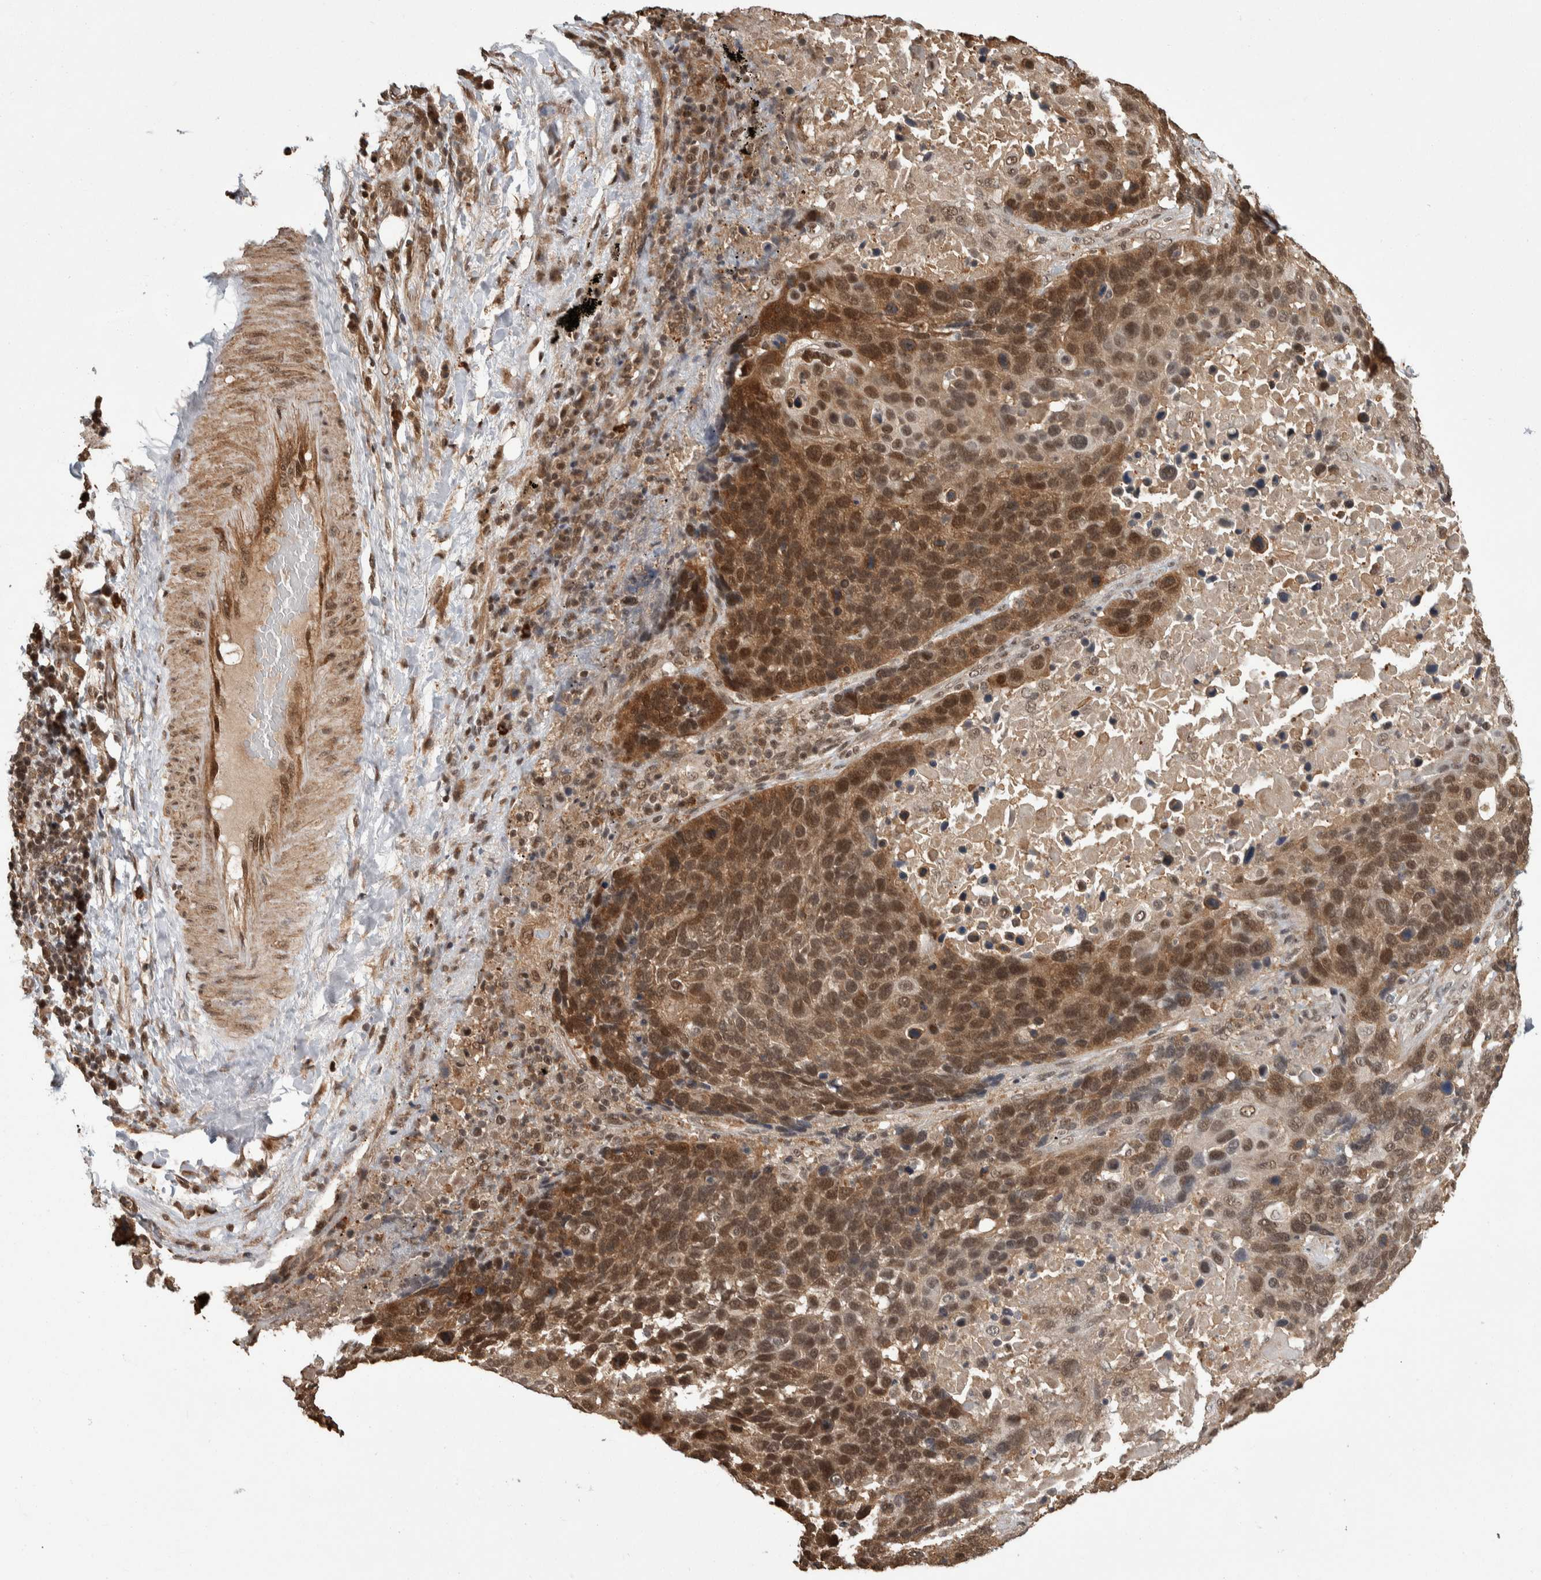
{"staining": {"intensity": "moderate", "quantity": ">75%", "location": "cytoplasmic/membranous,nuclear"}, "tissue": "lung cancer", "cell_type": "Tumor cells", "image_type": "cancer", "snomed": [{"axis": "morphology", "description": "Squamous cell carcinoma, NOS"}, {"axis": "topography", "description": "Lung"}], "caption": "Squamous cell carcinoma (lung) tissue exhibits moderate cytoplasmic/membranous and nuclear positivity in about >75% of tumor cells, visualized by immunohistochemistry.", "gene": "ZNF592", "patient": {"sex": "male", "age": 66}}